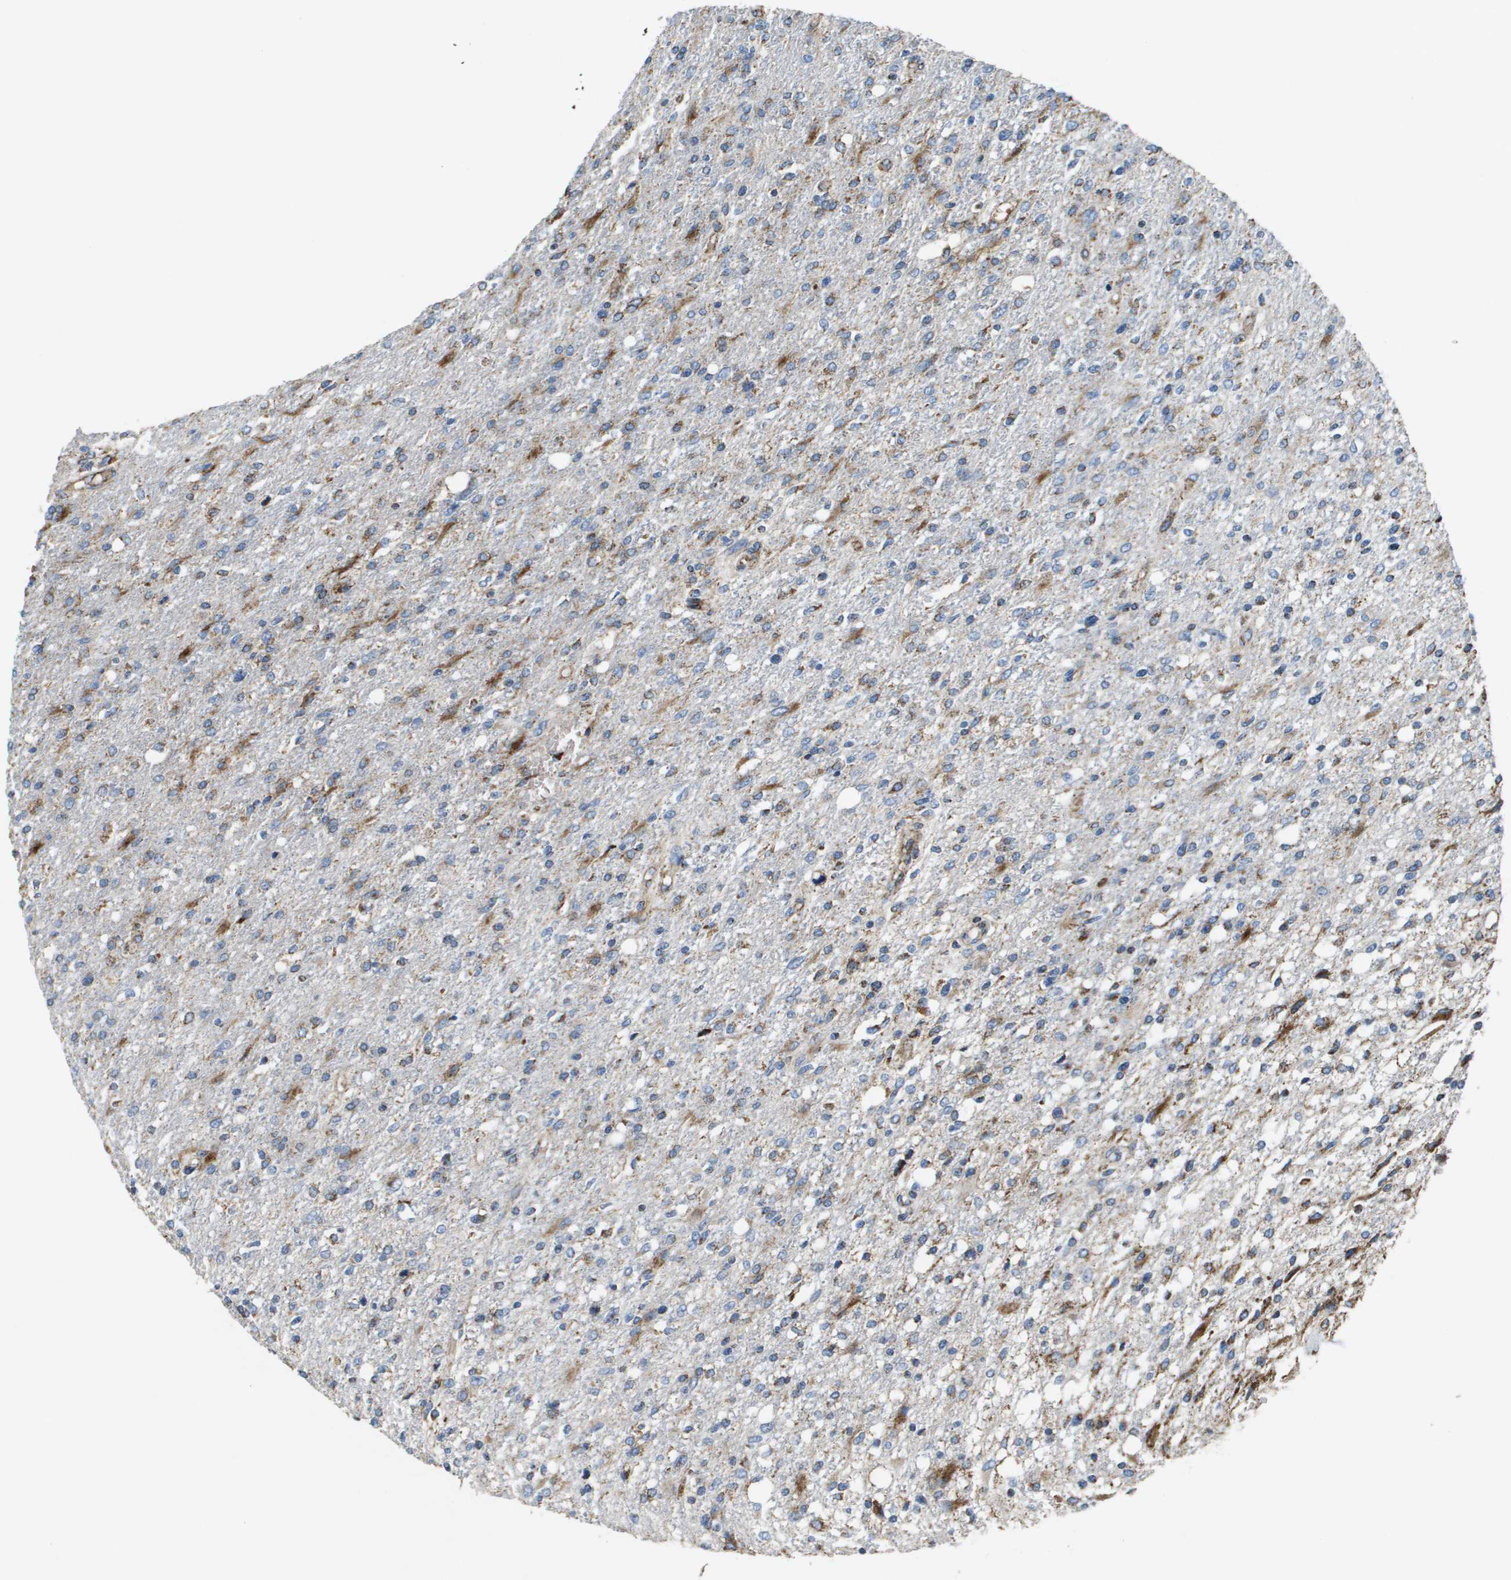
{"staining": {"intensity": "weak", "quantity": "<25%", "location": "cytoplasmic/membranous"}, "tissue": "glioma", "cell_type": "Tumor cells", "image_type": "cancer", "snomed": [{"axis": "morphology", "description": "Glioma, malignant, High grade"}, {"axis": "topography", "description": "Cerebral cortex"}], "caption": "Malignant high-grade glioma stained for a protein using immunohistochemistry (IHC) reveals no expression tumor cells.", "gene": "ATP5F1B", "patient": {"sex": "male", "age": 76}}